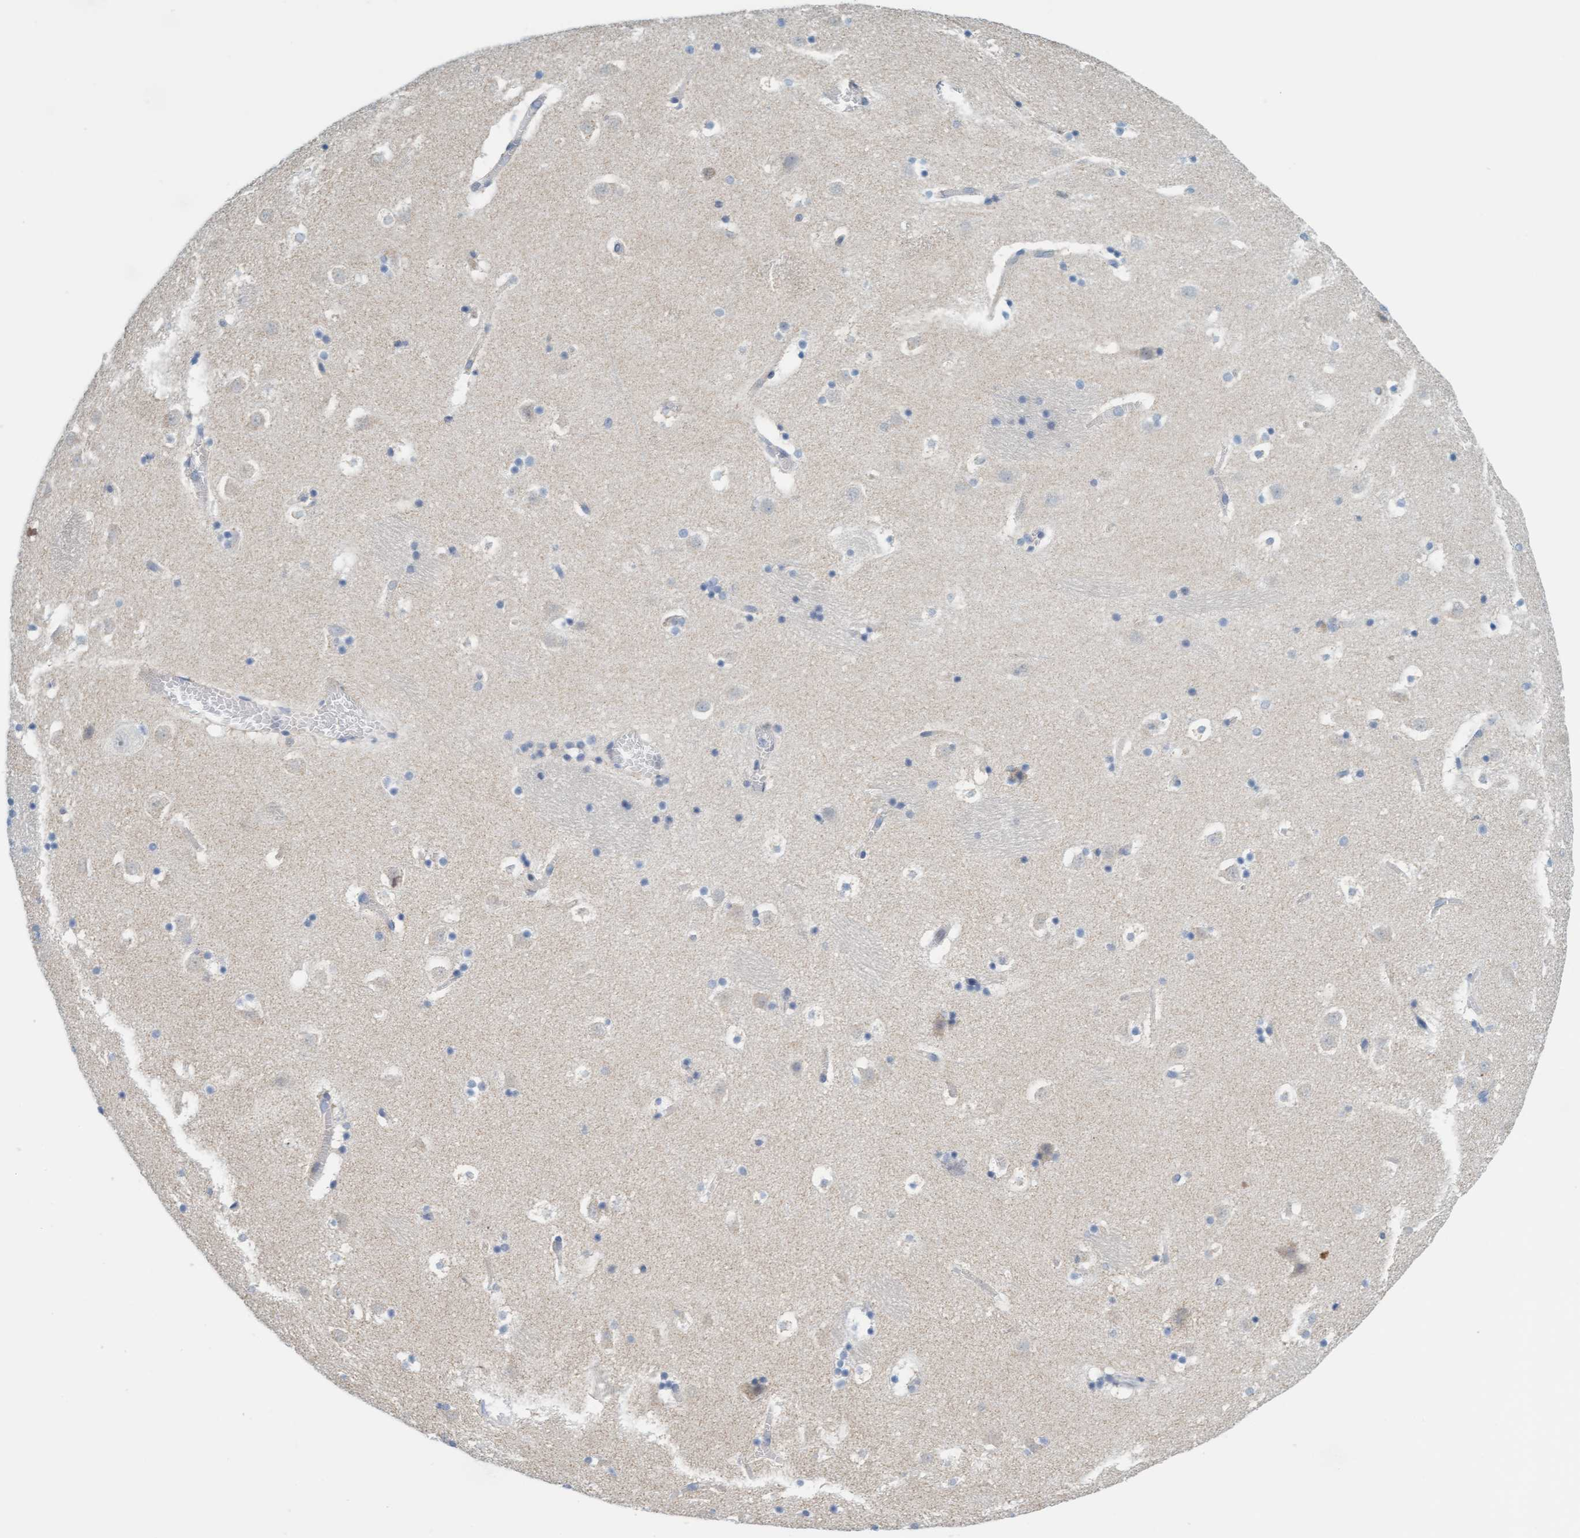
{"staining": {"intensity": "negative", "quantity": "none", "location": "none"}, "tissue": "caudate", "cell_type": "Glial cells", "image_type": "normal", "snomed": [{"axis": "morphology", "description": "Normal tissue, NOS"}, {"axis": "topography", "description": "Lateral ventricle wall"}], "caption": "The photomicrograph exhibits no staining of glial cells in normal caudate.", "gene": "CPA3", "patient": {"sex": "male", "age": 45}}